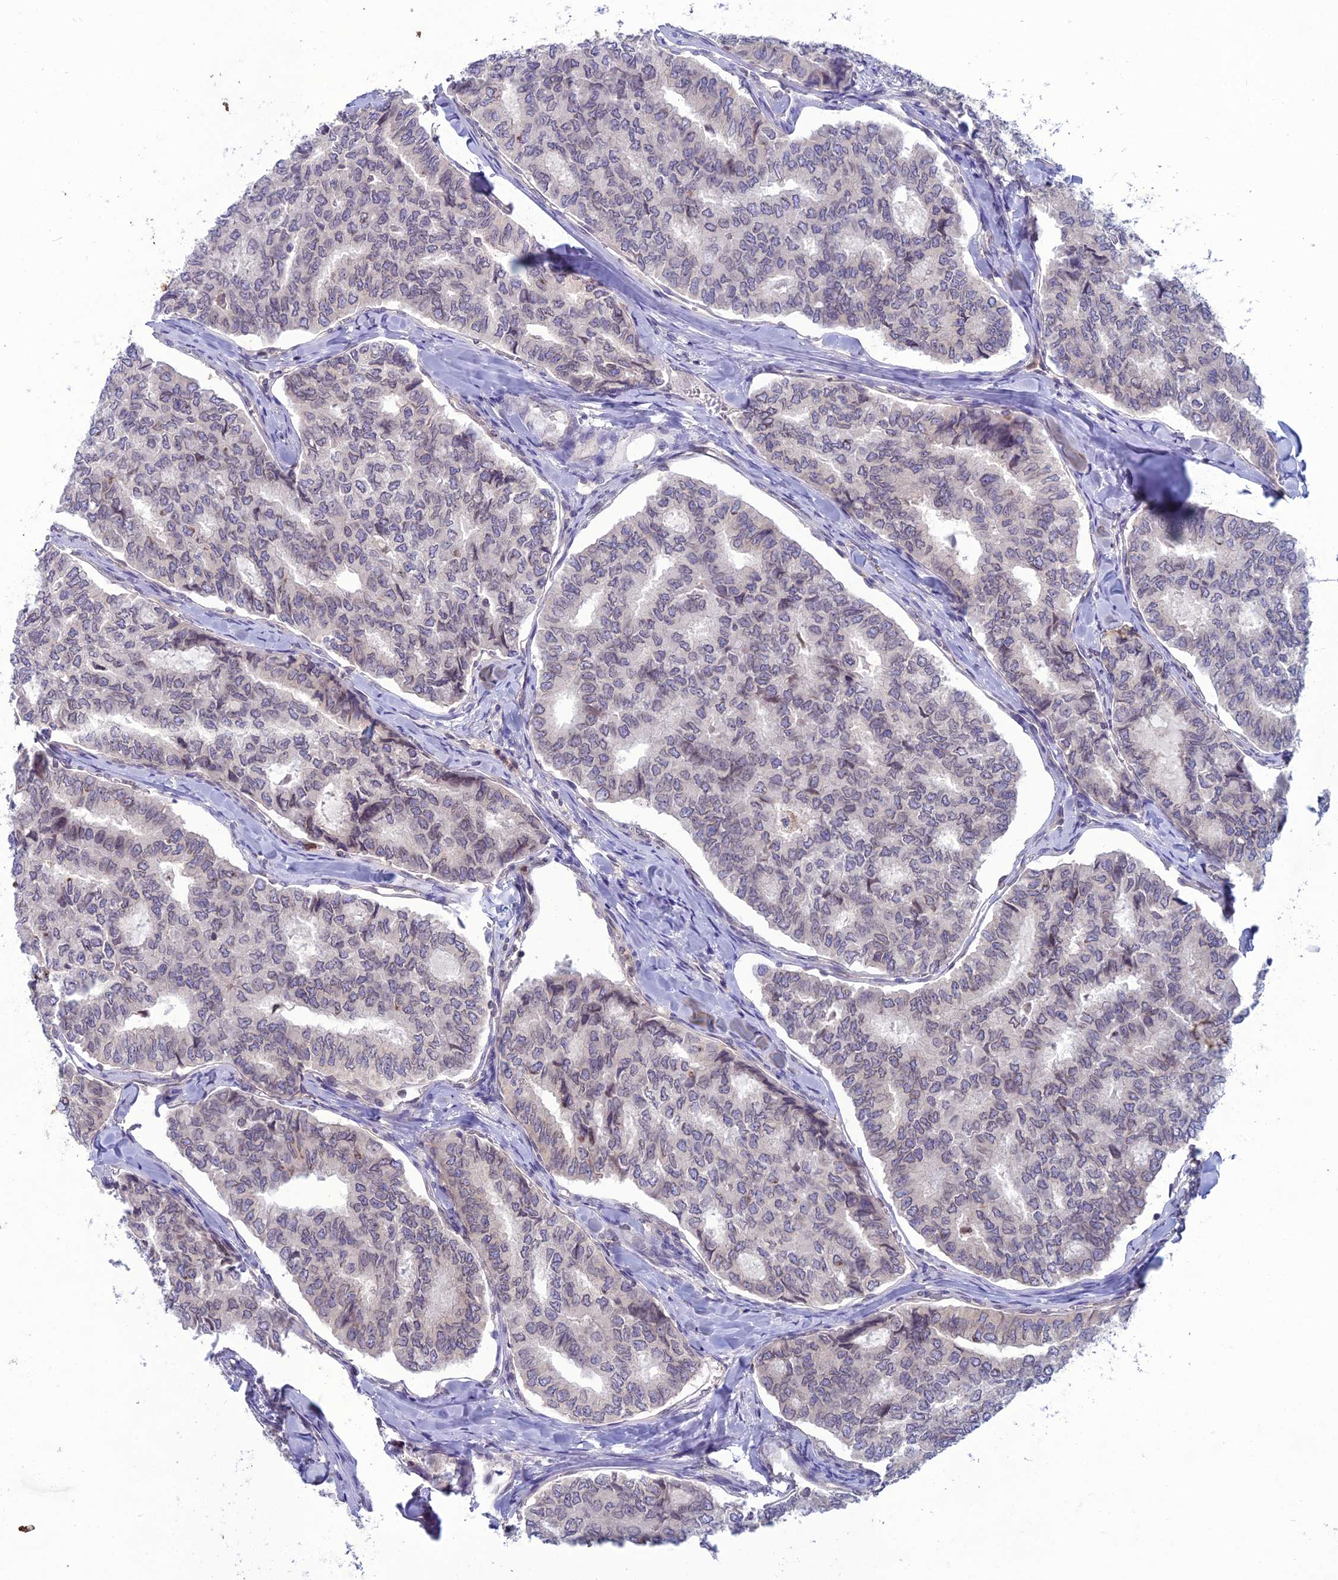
{"staining": {"intensity": "moderate", "quantity": "25%-75%", "location": "cytoplasmic/membranous,nuclear"}, "tissue": "thyroid cancer", "cell_type": "Tumor cells", "image_type": "cancer", "snomed": [{"axis": "morphology", "description": "Papillary adenocarcinoma, NOS"}, {"axis": "topography", "description": "Thyroid gland"}], "caption": "Immunohistochemical staining of human papillary adenocarcinoma (thyroid) shows medium levels of moderate cytoplasmic/membranous and nuclear protein positivity in approximately 25%-75% of tumor cells. (DAB (3,3'-diaminobenzidine) = brown stain, brightfield microscopy at high magnification).", "gene": "WDR46", "patient": {"sex": "female", "age": 35}}